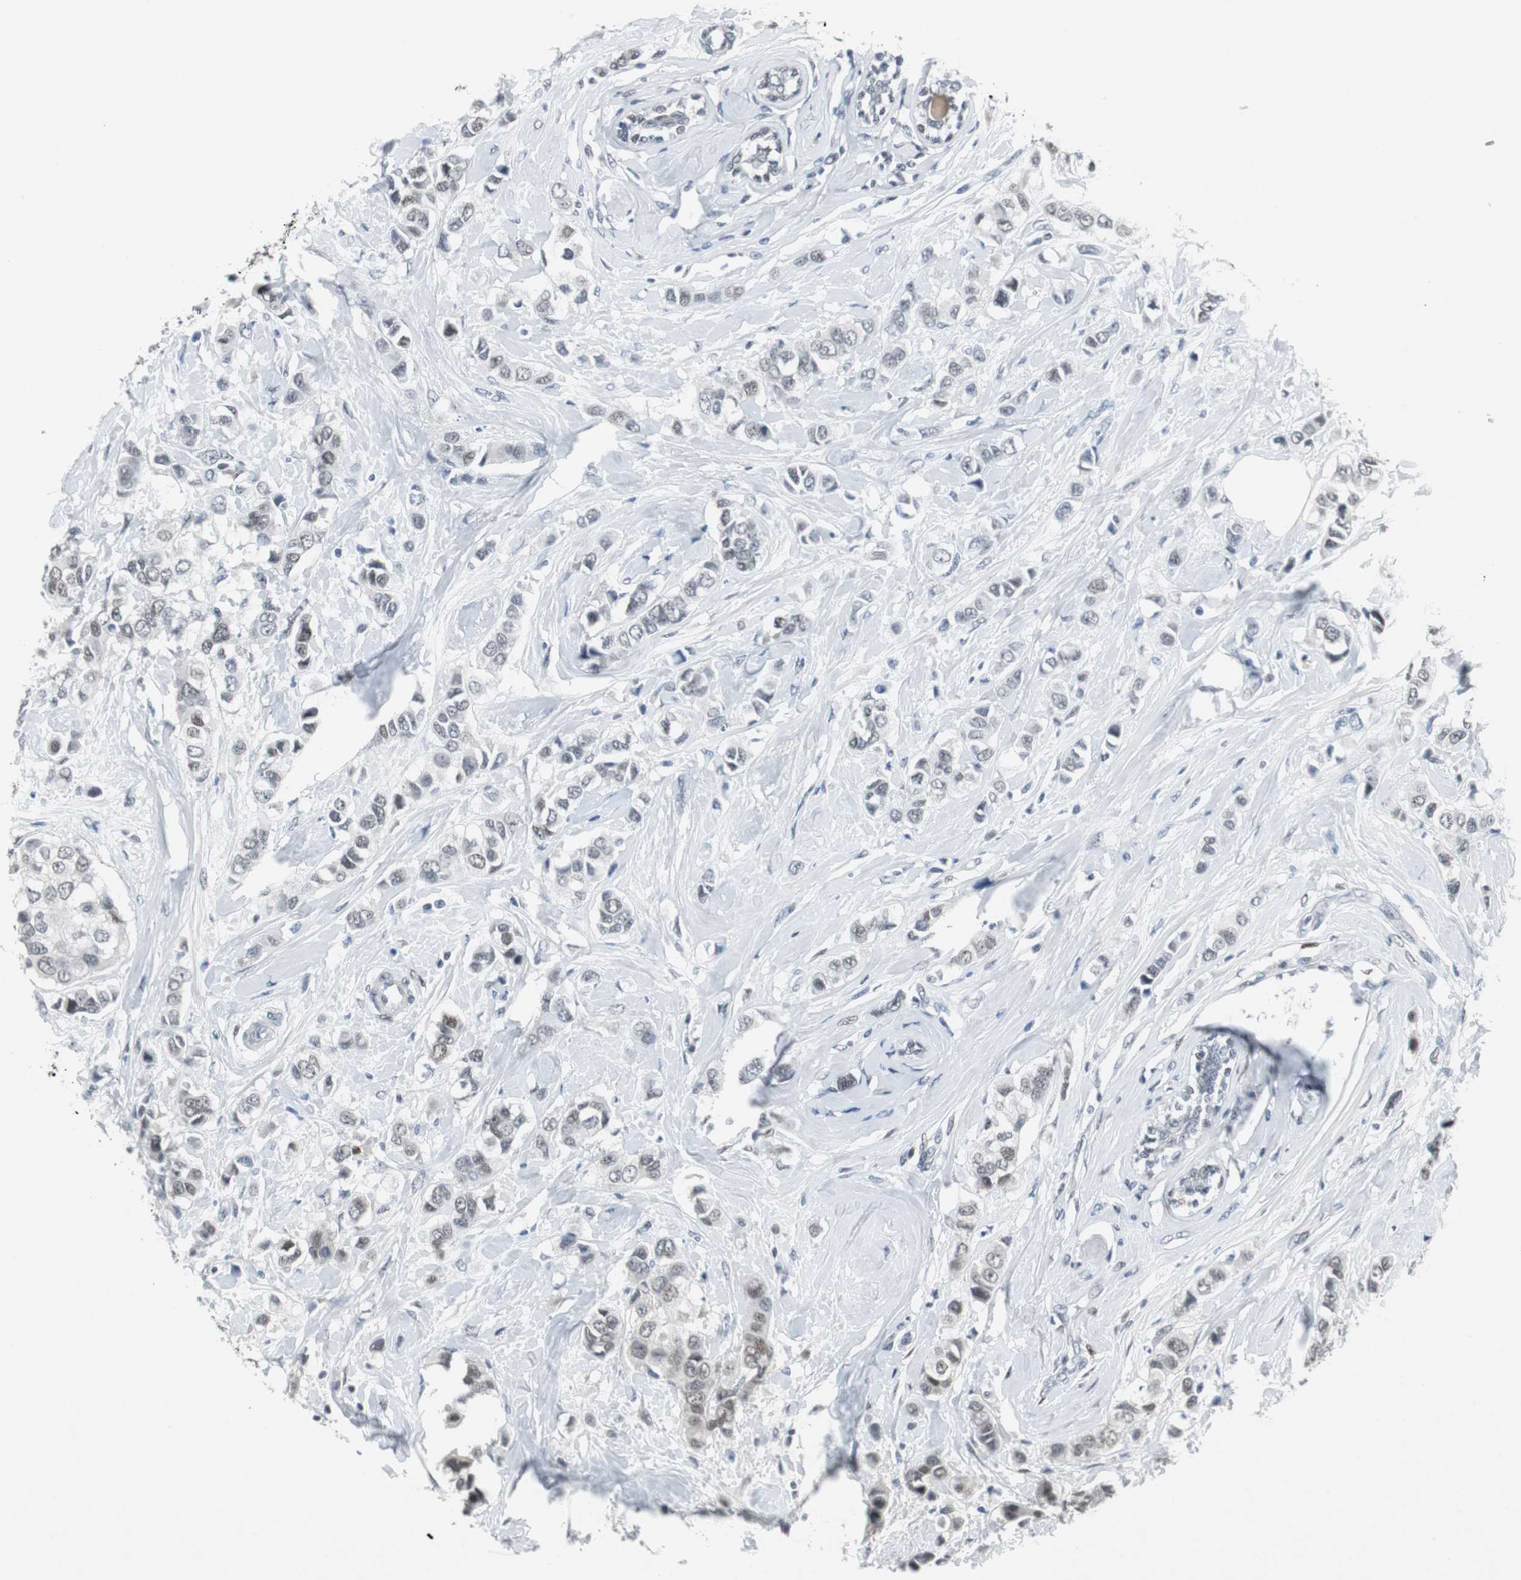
{"staining": {"intensity": "weak", "quantity": "<25%", "location": "nuclear"}, "tissue": "breast cancer", "cell_type": "Tumor cells", "image_type": "cancer", "snomed": [{"axis": "morphology", "description": "Duct carcinoma"}, {"axis": "topography", "description": "Breast"}], "caption": "The IHC image has no significant expression in tumor cells of breast cancer (intraductal carcinoma) tissue.", "gene": "ELK1", "patient": {"sex": "female", "age": 50}}